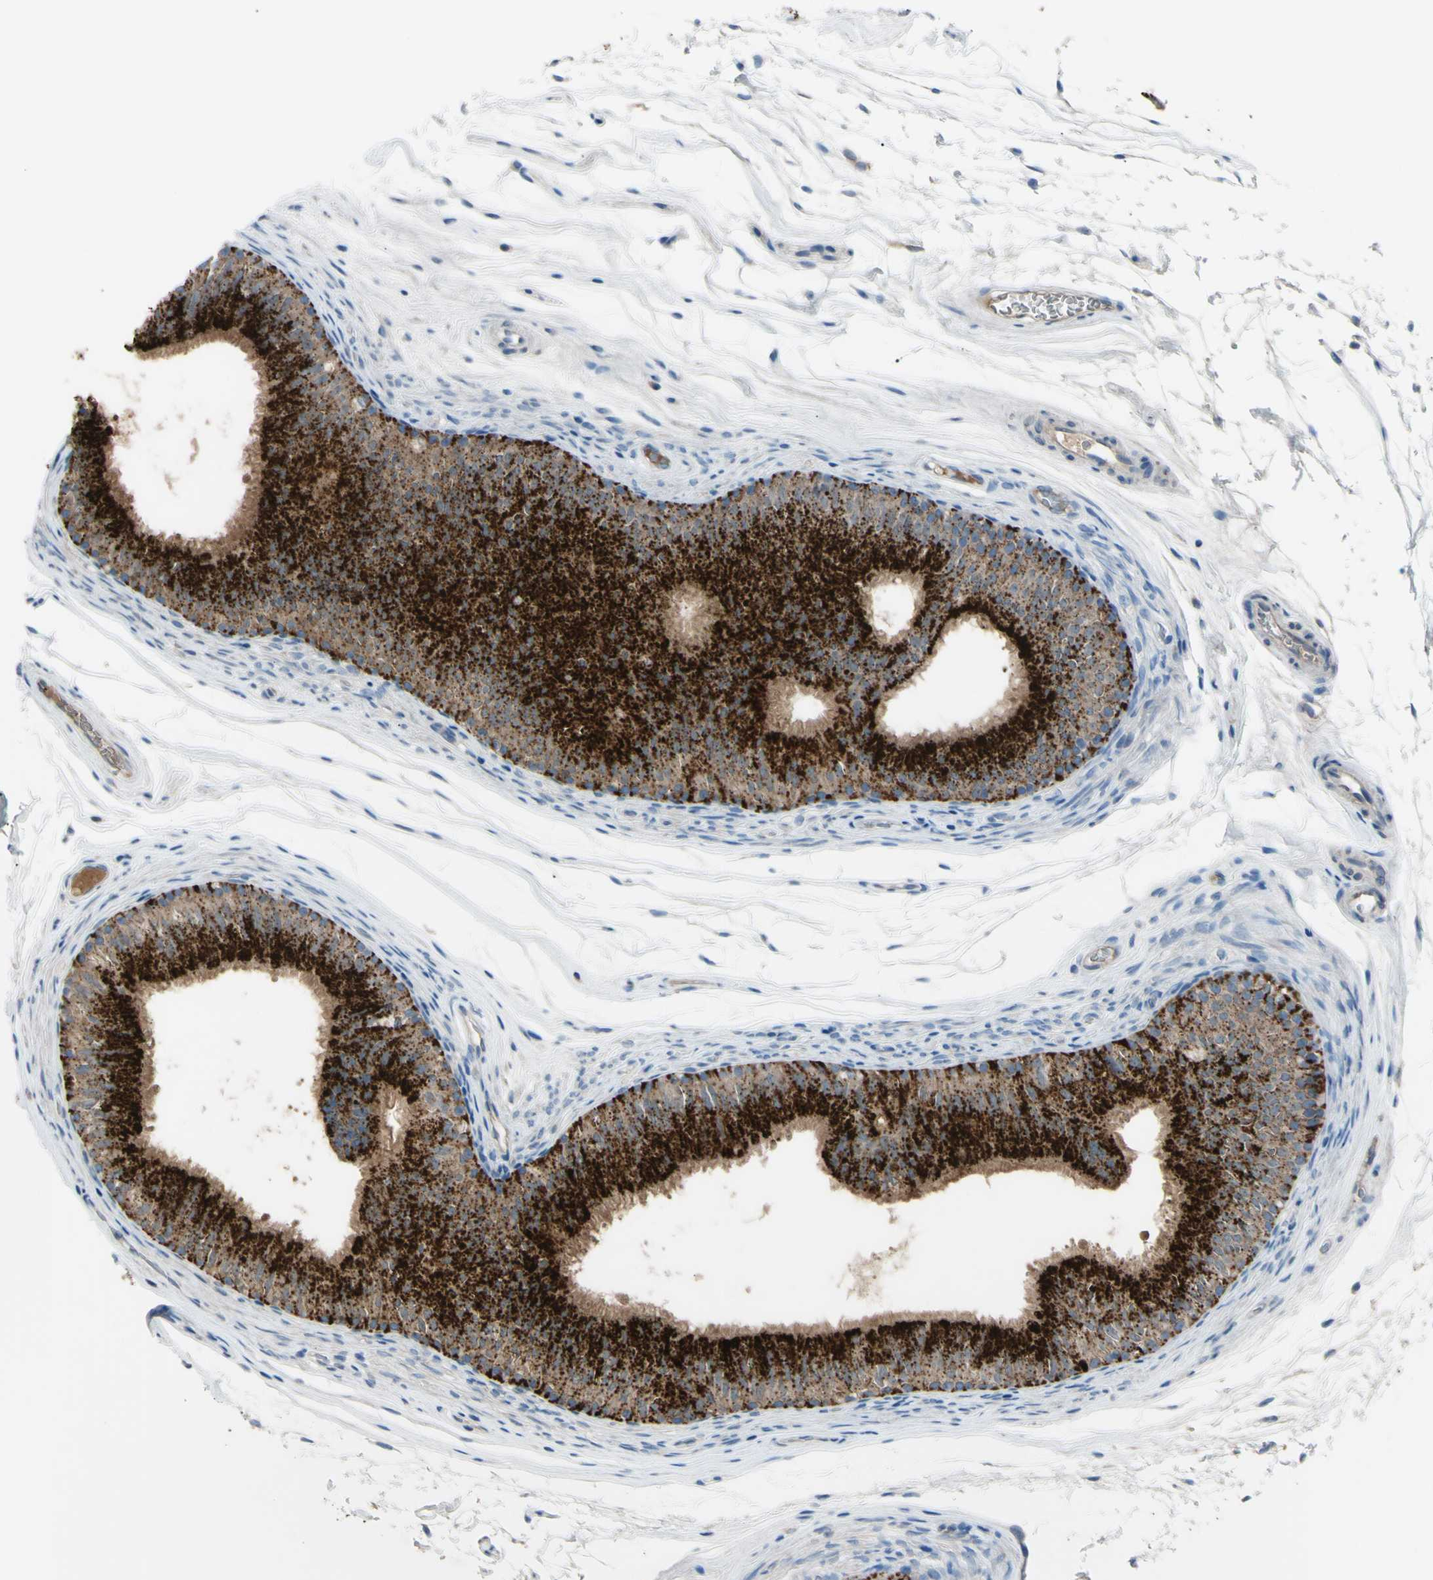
{"staining": {"intensity": "strong", "quantity": ">75%", "location": "cytoplasmic/membranous"}, "tissue": "epididymis", "cell_type": "Glandular cells", "image_type": "normal", "snomed": [{"axis": "morphology", "description": "Normal tissue, NOS"}, {"axis": "topography", "description": "Epididymis"}], "caption": "DAB (3,3'-diaminobenzidine) immunohistochemical staining of unremarkable epididymis exhibits strong cytoplasmic/membranous protein positivity in approximately >75% of glandular cells.", "gene": "ATRN", "patient": {"sex": "male", "age": 36}}